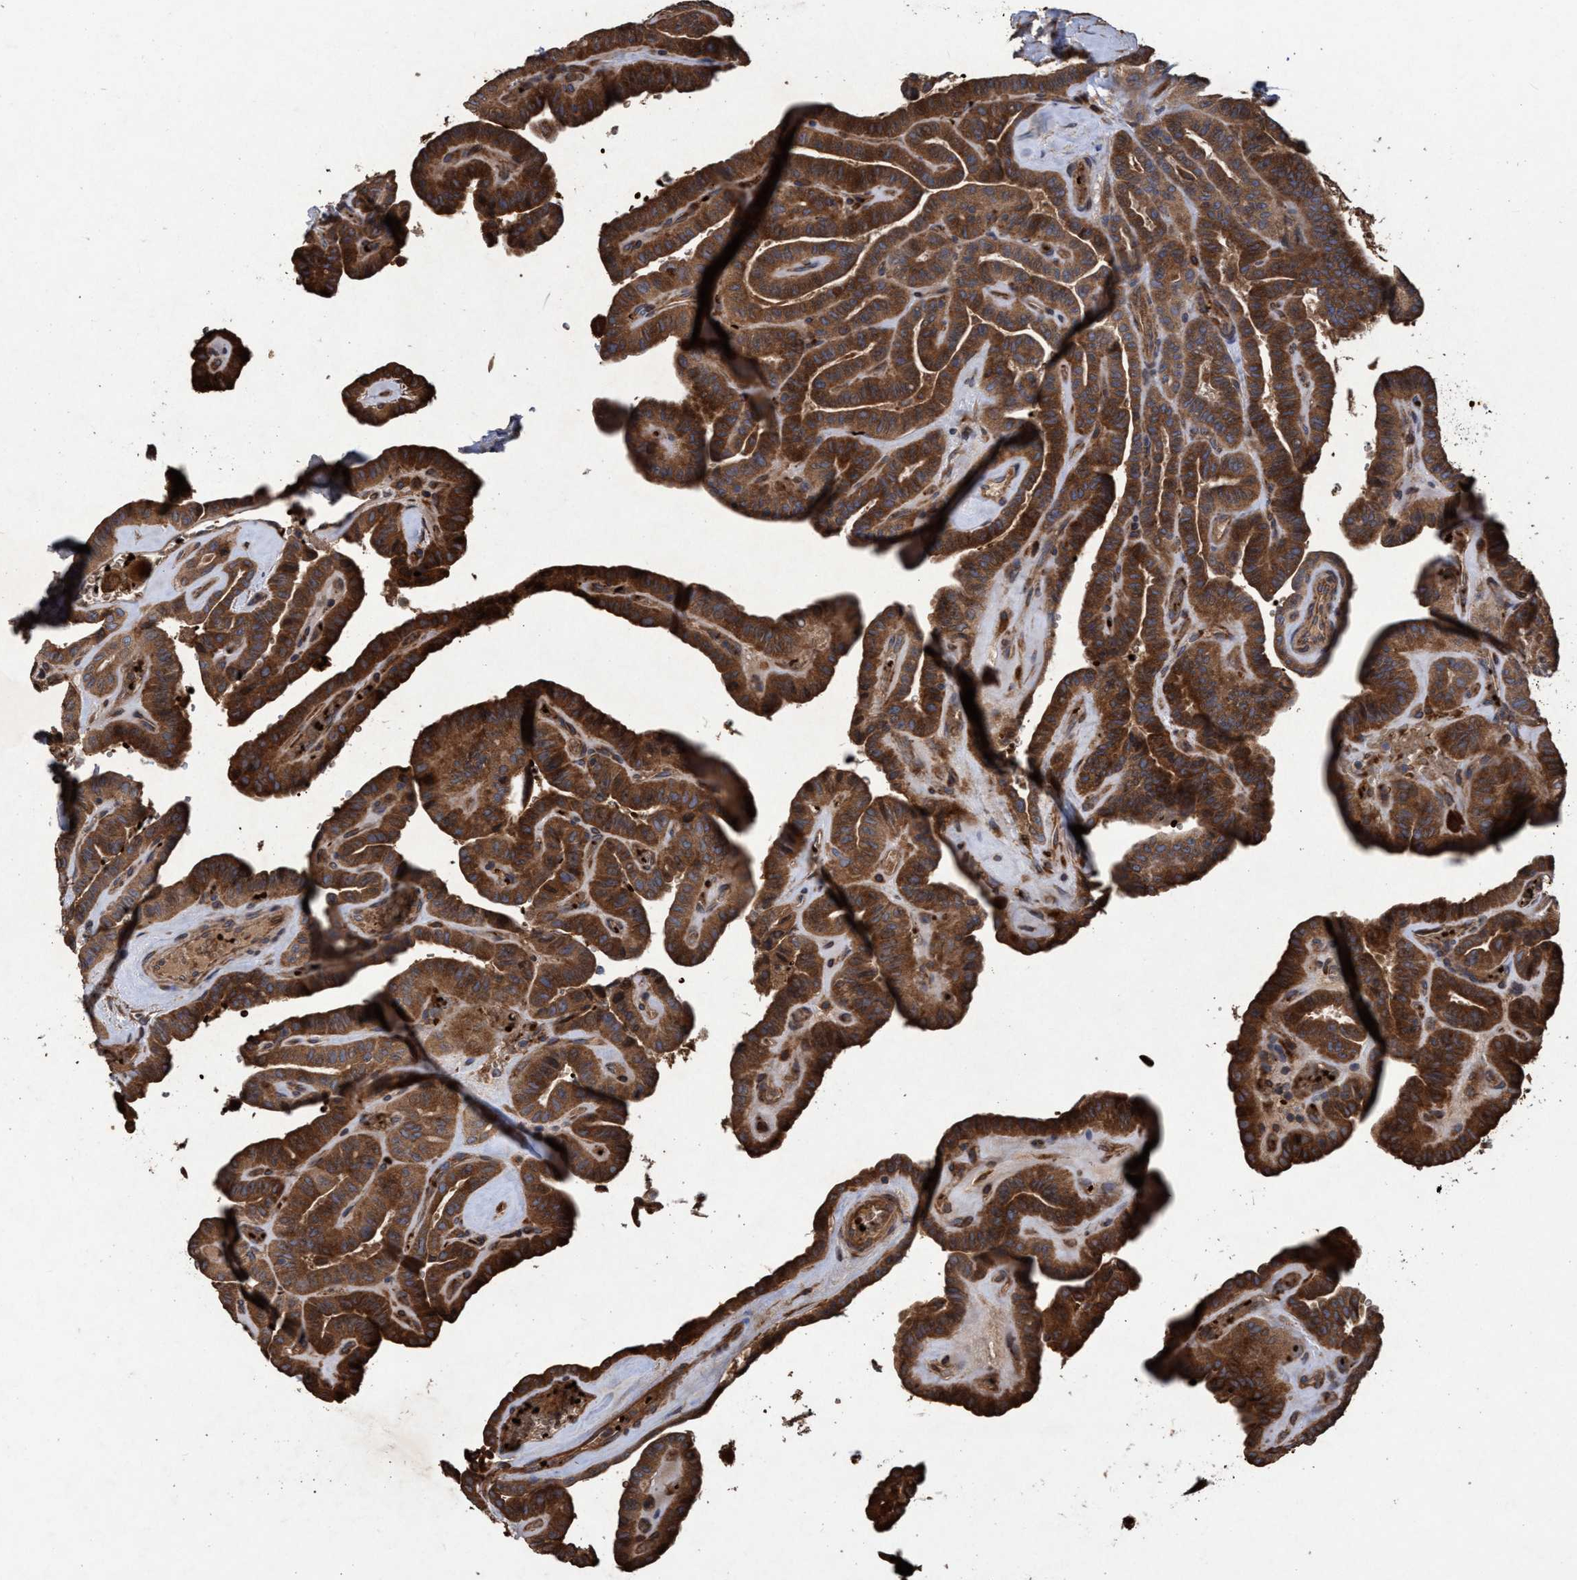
{"staining": {"intensity": "moderate", "quantity": ">75%", "location": "cytoplasmic/membranous"}, "tissue": "thyroid cancer", "cell_type": "Tumor cells", "image_type": "cancer", "snomed": [{"axis": "morphology", "description": "Papillary adenocarcinoma, NOS"}, {"axis": "topography", "description": "Thyroid gland"}], "caption": "This photomicrograph shows immunohistochemistry staining of human thyroid papillary adenocarcinoma, with medium moderate cytoplasmic/membranous expression in about >75% of tumor cells.", "gene": "CHMP6", "patient": {"sex": "male", "age": 77}}